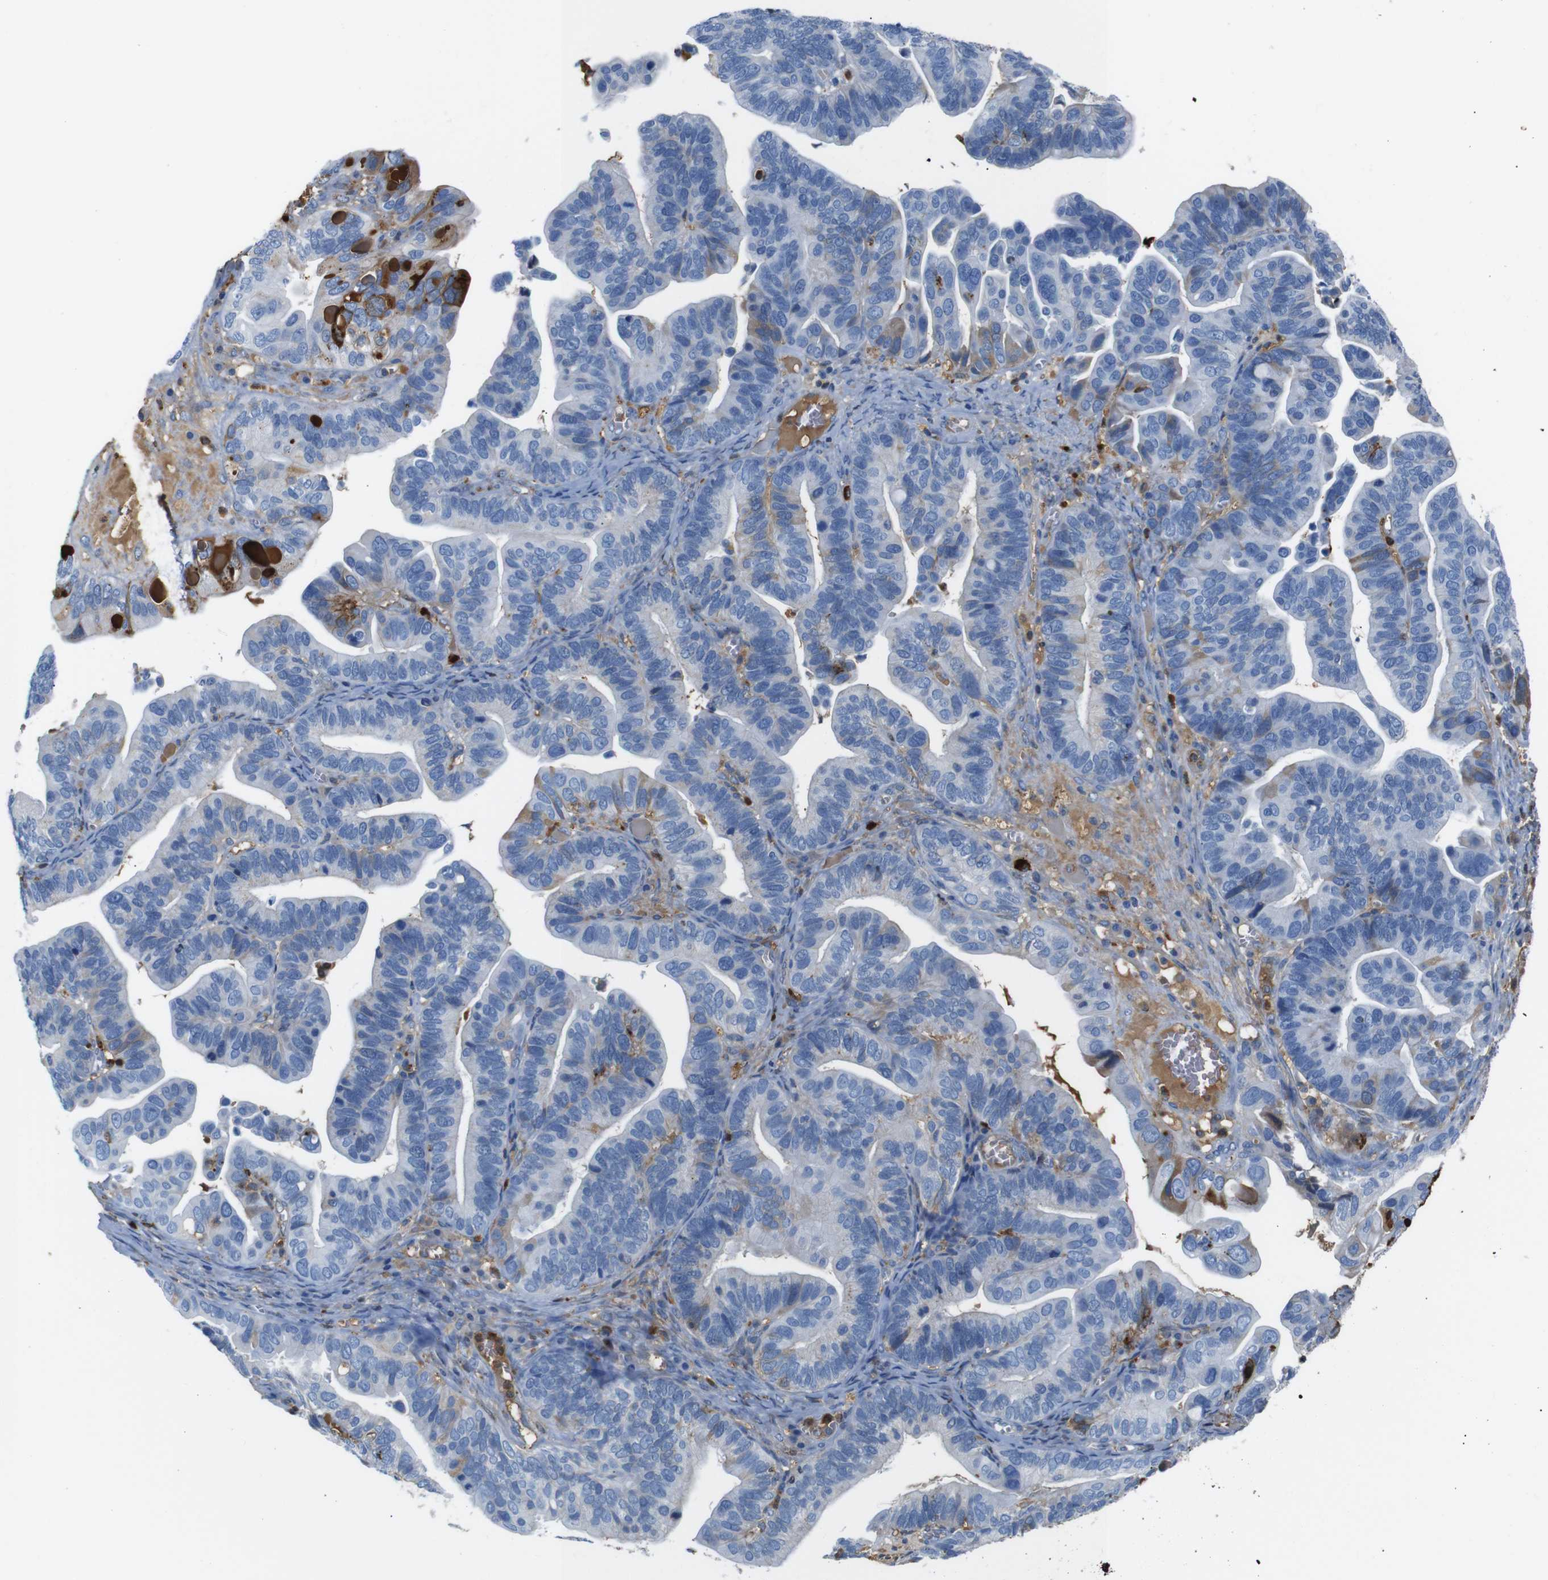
{"staining": {"intensity": "moderate", "quantity": "<25%", "location": "cytoplasmic/membranous"}, "tissue": "ovarian cancer", "cell_type": "Tumor cells", "image_type": "cancer", "snomed": [{"axis": "morphology", "description": "Cystadenocarcinoma, serous, NOS"}, {"axis": "topography", "description": "Ovary"}], "caption": "Protein expression analysis of human ovarian cancer (serous cystadenocarcinoma) reveals moderate cytoplasmic/membranous staining in about <25% of tumor cells.", "gene": "SERPINA1", "patient": {"sex": "female", "age": 56}}